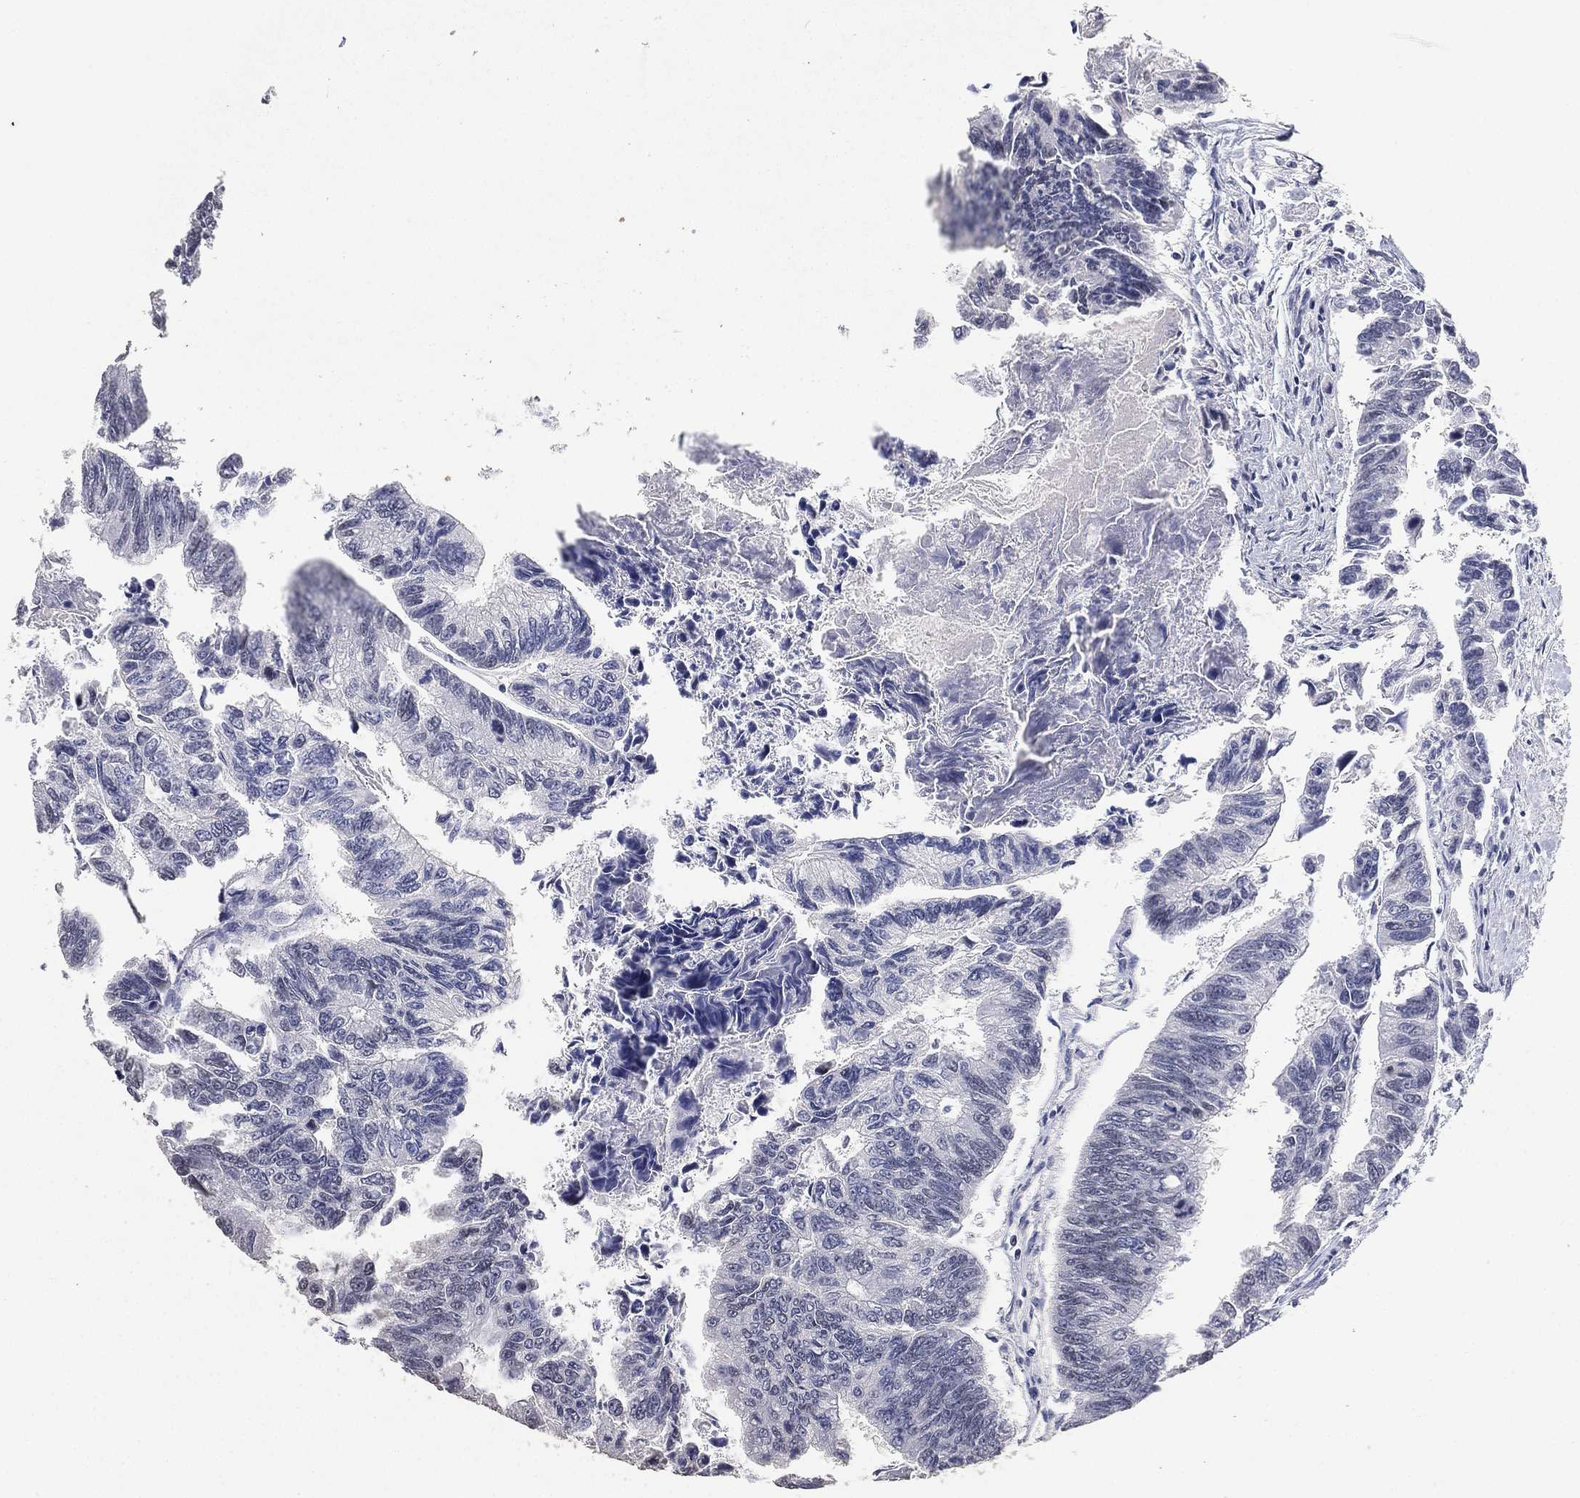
{"staining": {"intensity": "negative", "quantity": "none", "location": "none"}, "tissue": "colorectal cancer", "cell_type": "Tumor cells", "image_type": "cancer", "snomed": [{"axis": "morphology", "description": "Adenocarcinoma, NOS"}, {"axis": "topography", "description": "Colon"}], "caption": "Immunohistochemistry (IHC) histopathology image of colorectal adenocarcinoma stained for a protein (brown), which reveals no staining in tumor cells.", "gene": "DSG1", "patient": {"sex": "female", "age": 65}}